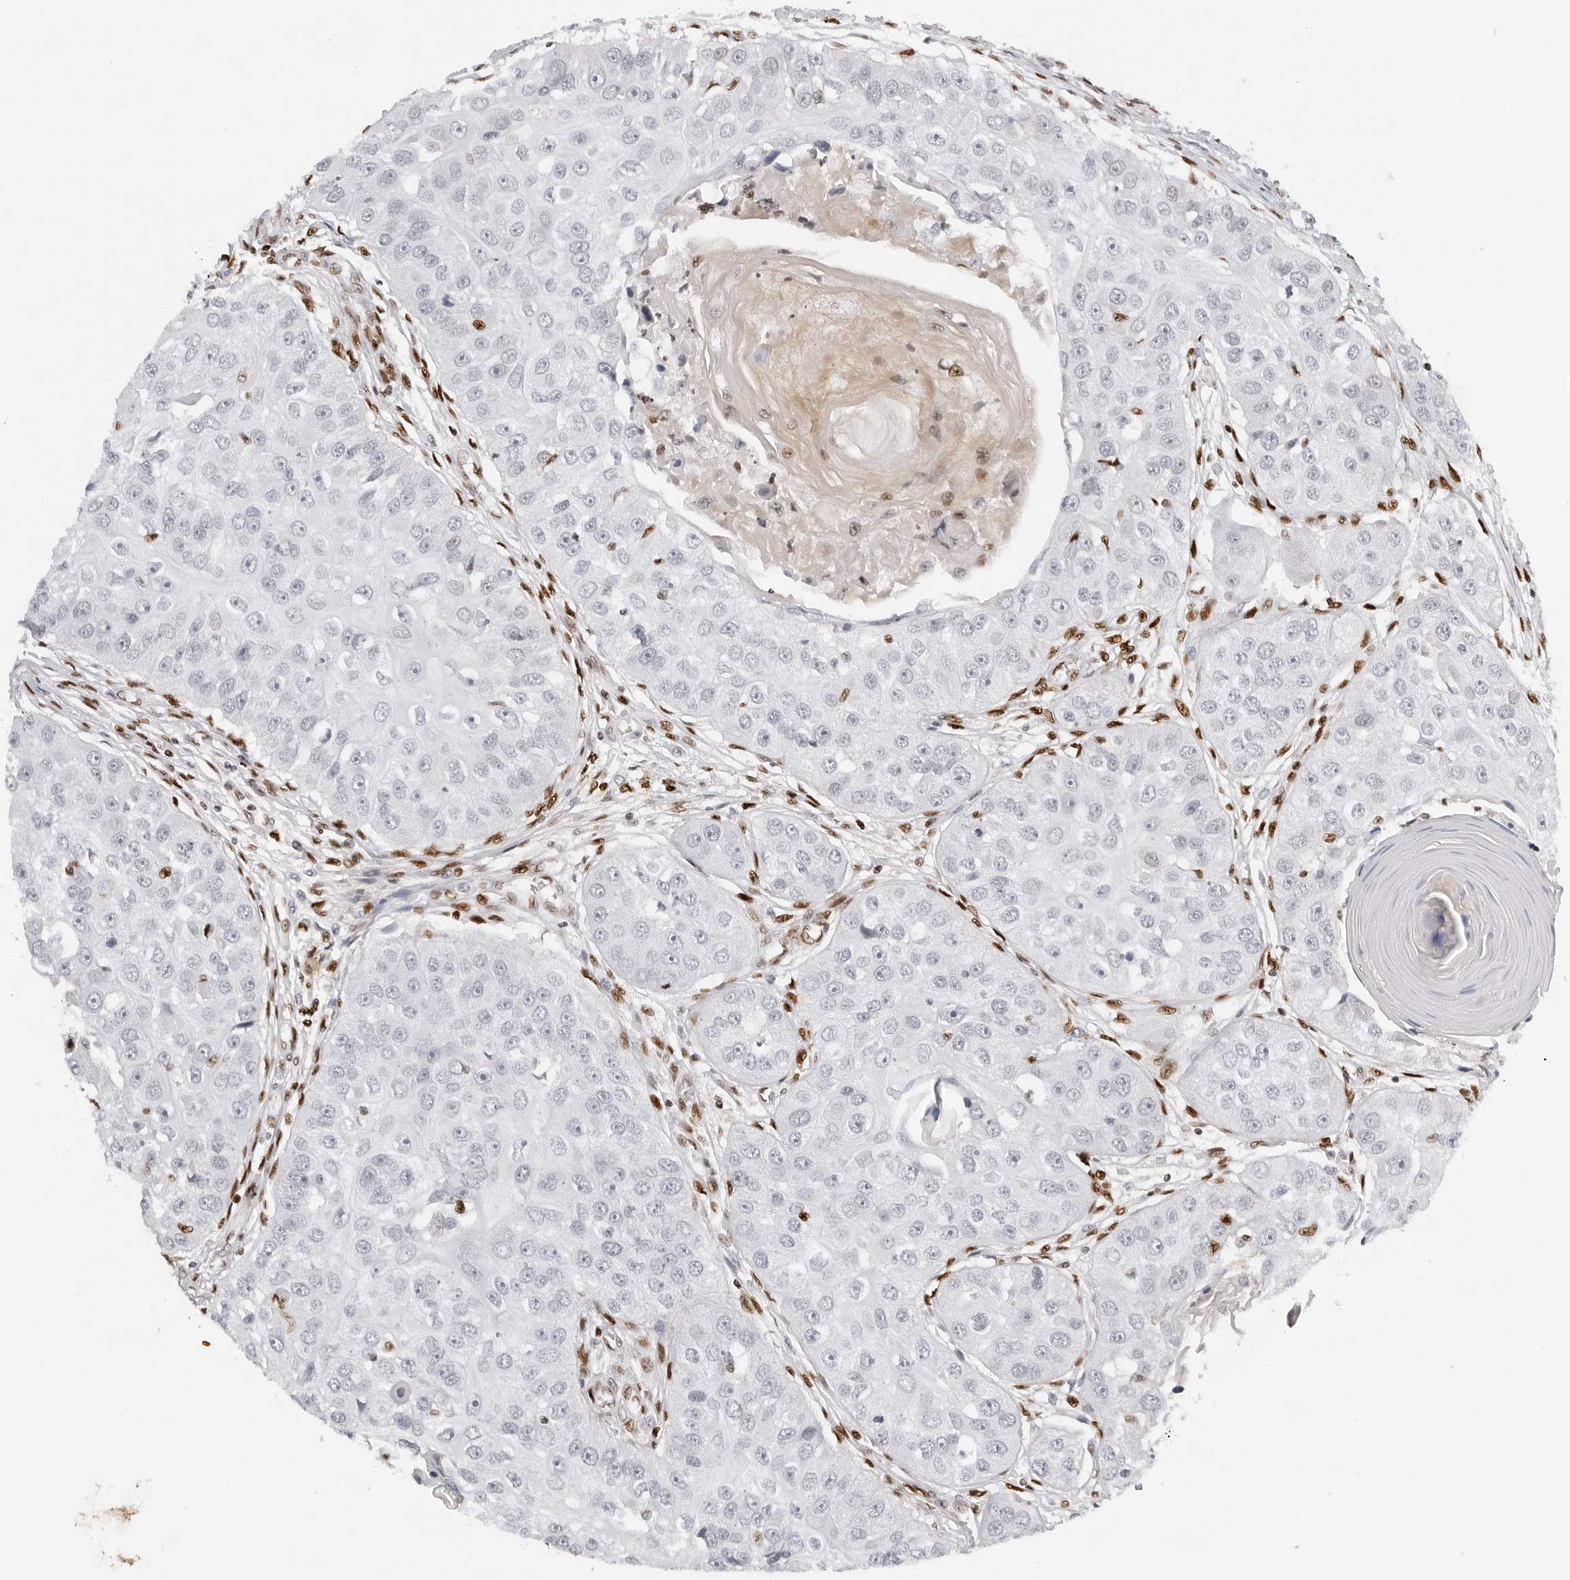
{"staining": {"intensity": "negative", "quantity": "none", "location": "none"}, "tissue": "head and neck cancer", "cell_type": "Tumor cells", "image_type": "cancer", "snomed": [{"axis": "morphology", "description": "Normal tissue, NOS"}, {"axis": "morphology", "description": "Squamous cell carcinoma, NOS"}, {"axis": "topography", "description": "Skeletal muscle"}, {"axis": "topography", "description": "Head-Neck"}], "caption": "Immunohistochemical staining of human head and neck cancer (squamous cell carcinoma) reveals no significant staining in tumor cells.", "gene": "OGG1", "patient": {"sex": "male", "age": 51}}